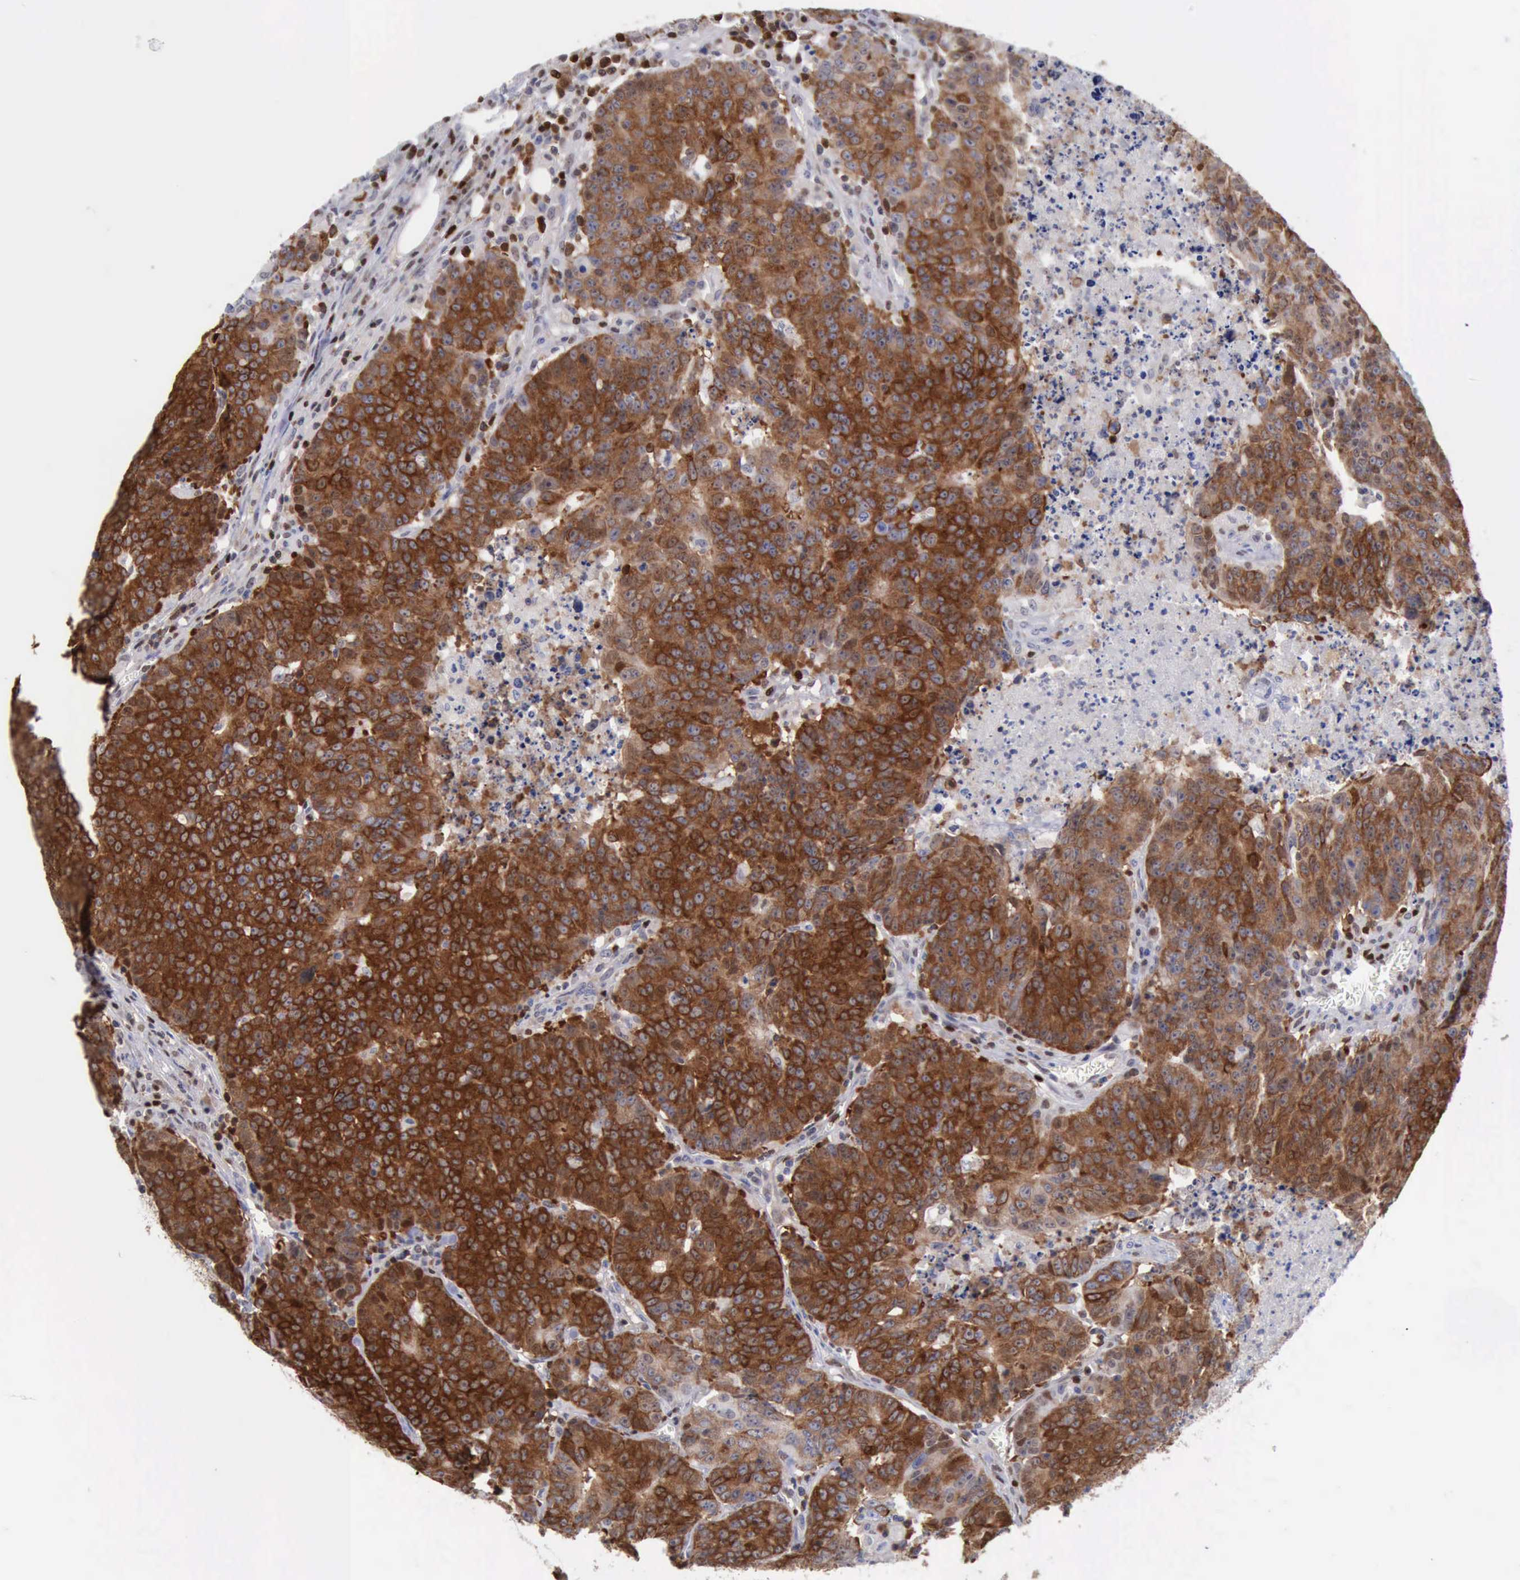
{"staining": {"intensity": "strong", "quantity": ">75%", "location": "cytoplasmic/membranous,nuclear"}, "tissue": "colorectal cancer", "cell_type": "Tumor cells", "image_type": "cancer", "snomed": [{"axis": "morphology", "description": "Adenocarcinoma, NOS"}, {"axis": "topography", "description": "Colon"}], "caption": "Human adenocarcinoma (colorectal) stained with a protein marker displays strong staining in tumor cells.", "gene": "PDCD4", "patient": {"sex": "female", "age": 53}}